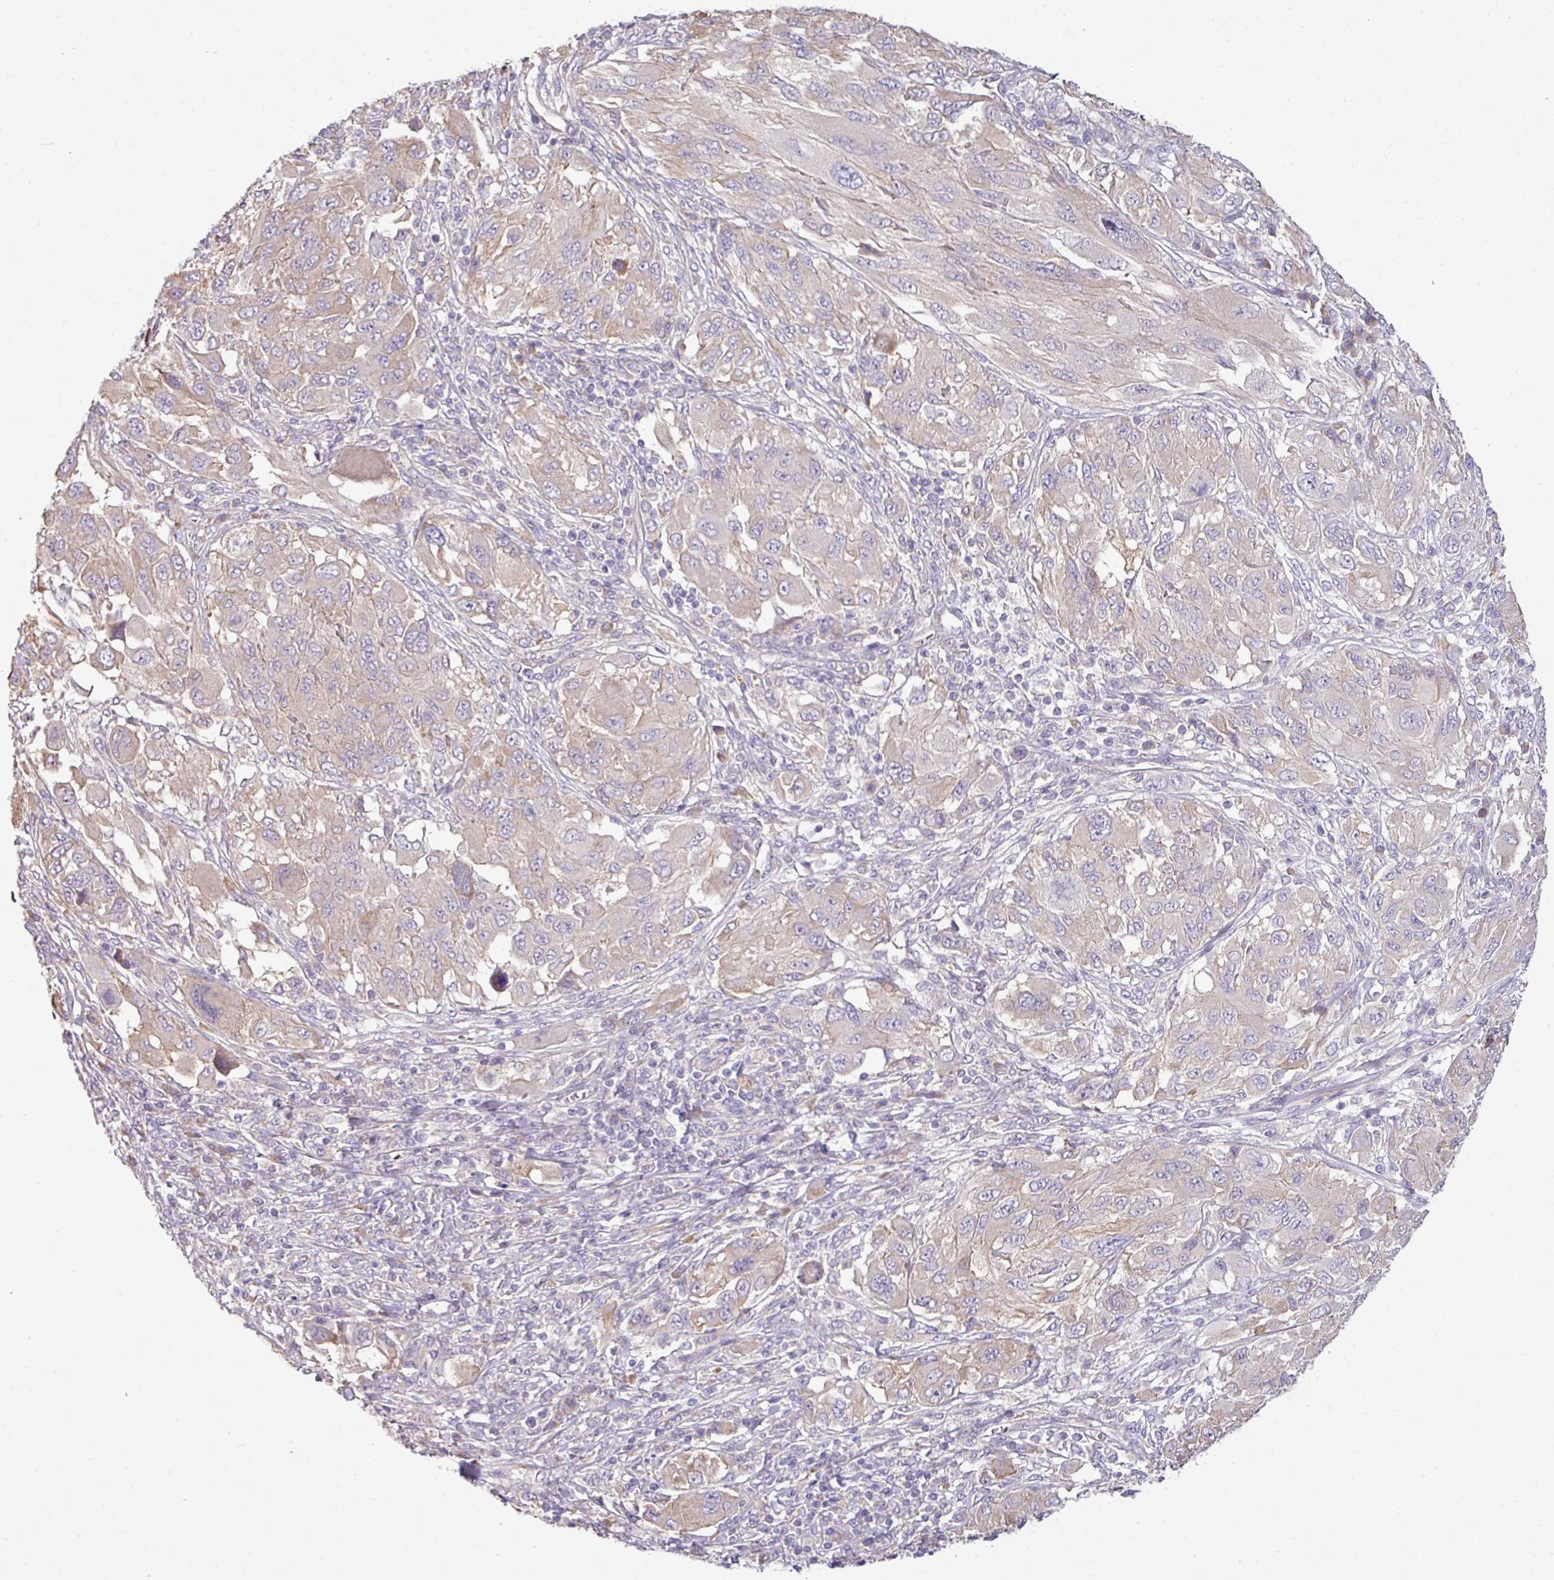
{"staining": {"intensity": "weak", "quantity": "<25%", "location": "cytoplasmic/membranous"}, "tissue": "melanoma", "cell_type": "Tumor cells", "image_type": "cancer", "snomed": [{"axis": "morphology", "description": "Malignant melanoma, NOS"}, {"axis": "topography", "description": "Skin"}], "caption": "Photomicrograph shows no protein positivity in tumor cells of malignant melanoma tissue.", "gene": "AGAP5", "patient": {"sex": "female", "age": 91}}